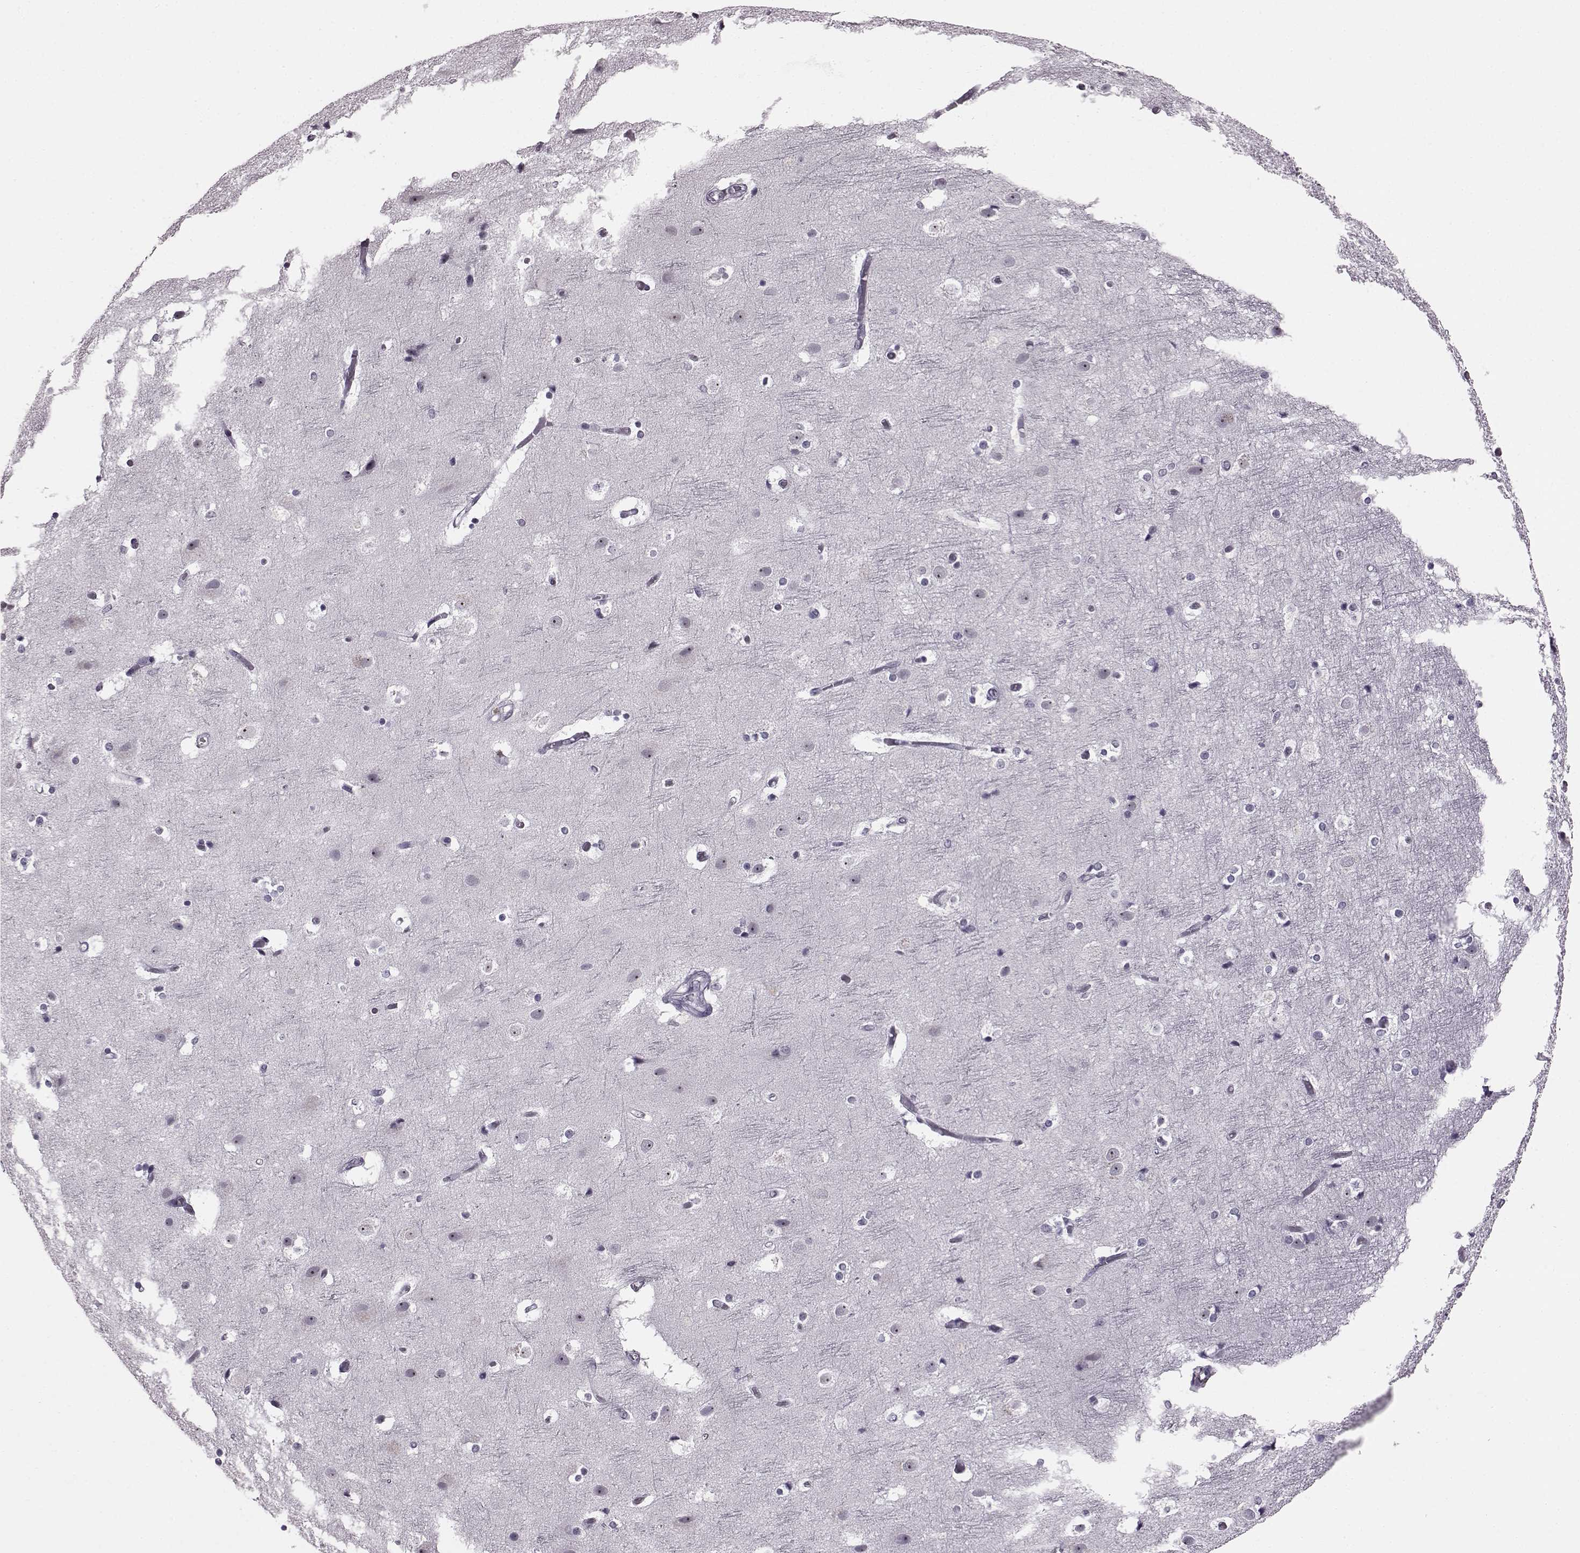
{"staining": {"intensity": "negative", "quantity": "none", "location": "none"}, "tissue": "cerebral cortex", "cell_type": "Endothelial cells", "image_type": "normal", "snomed": [{"axis": "morphology", "description": "Normal tissue, NOS"}, {"axis": "topography", "description": "Cerebral cortex"}], "caption": "An IHC histopathology image of benign cerebral cortex is shown. There is no staining in endothelial cells of cerebral cortex.", "gene": "ADGRG2", "patient": {"sex": "female", "age": 52}}